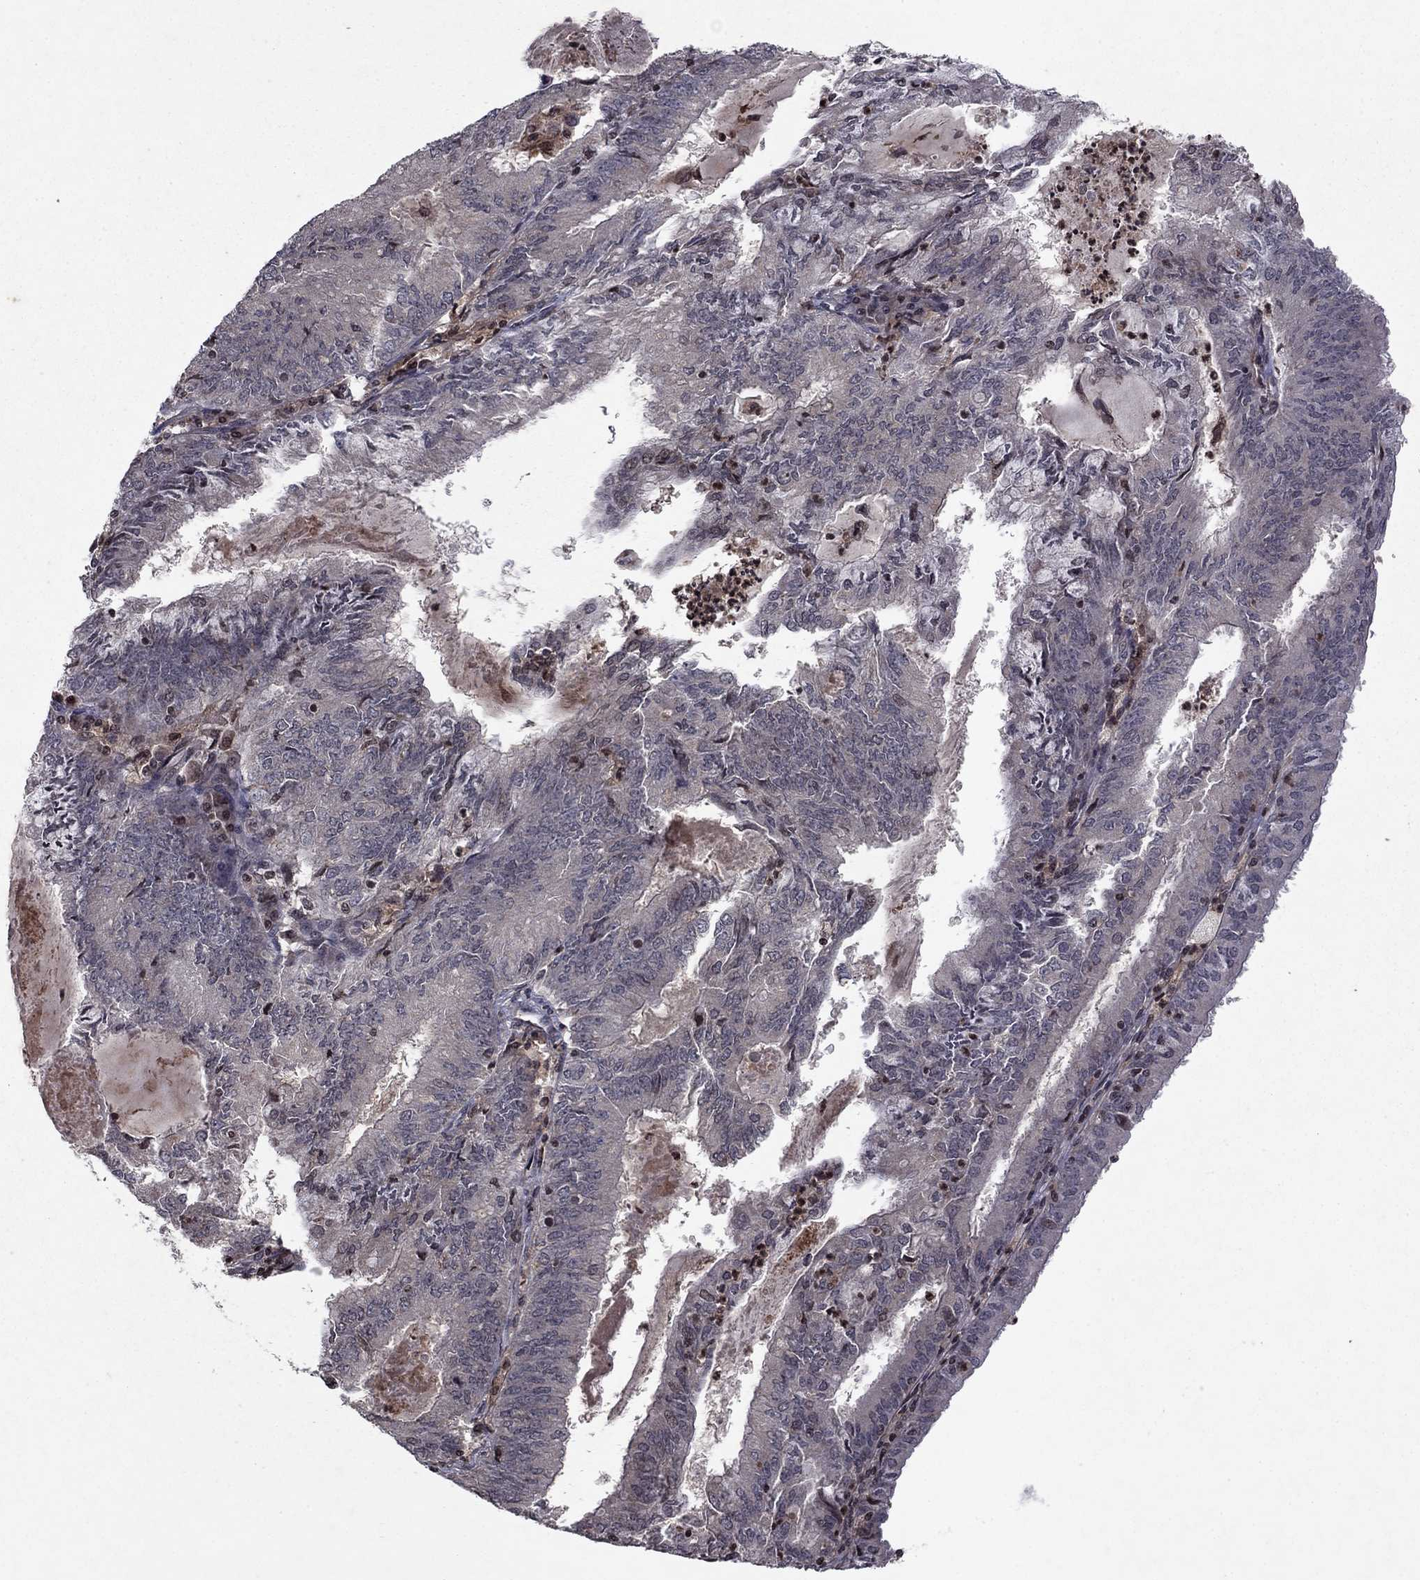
{"staining": {"intensity": "negative", "quantity": "none", "location": "none"}, "tissue": "endometrial cancer", "cell_type": "Tumor cells", "image_type": "cancer", "snomed": [{"axis": "morphology", "description": "Adenocarcinoma, NOS"}, {"axis": "topography", "description": "Endometrium"}], "caption": "Tumor cells show no significant expression in endometrial adenocarcinoma.", "gene": "SORBS1", "patient": {"sex": "female", "age": 57}}